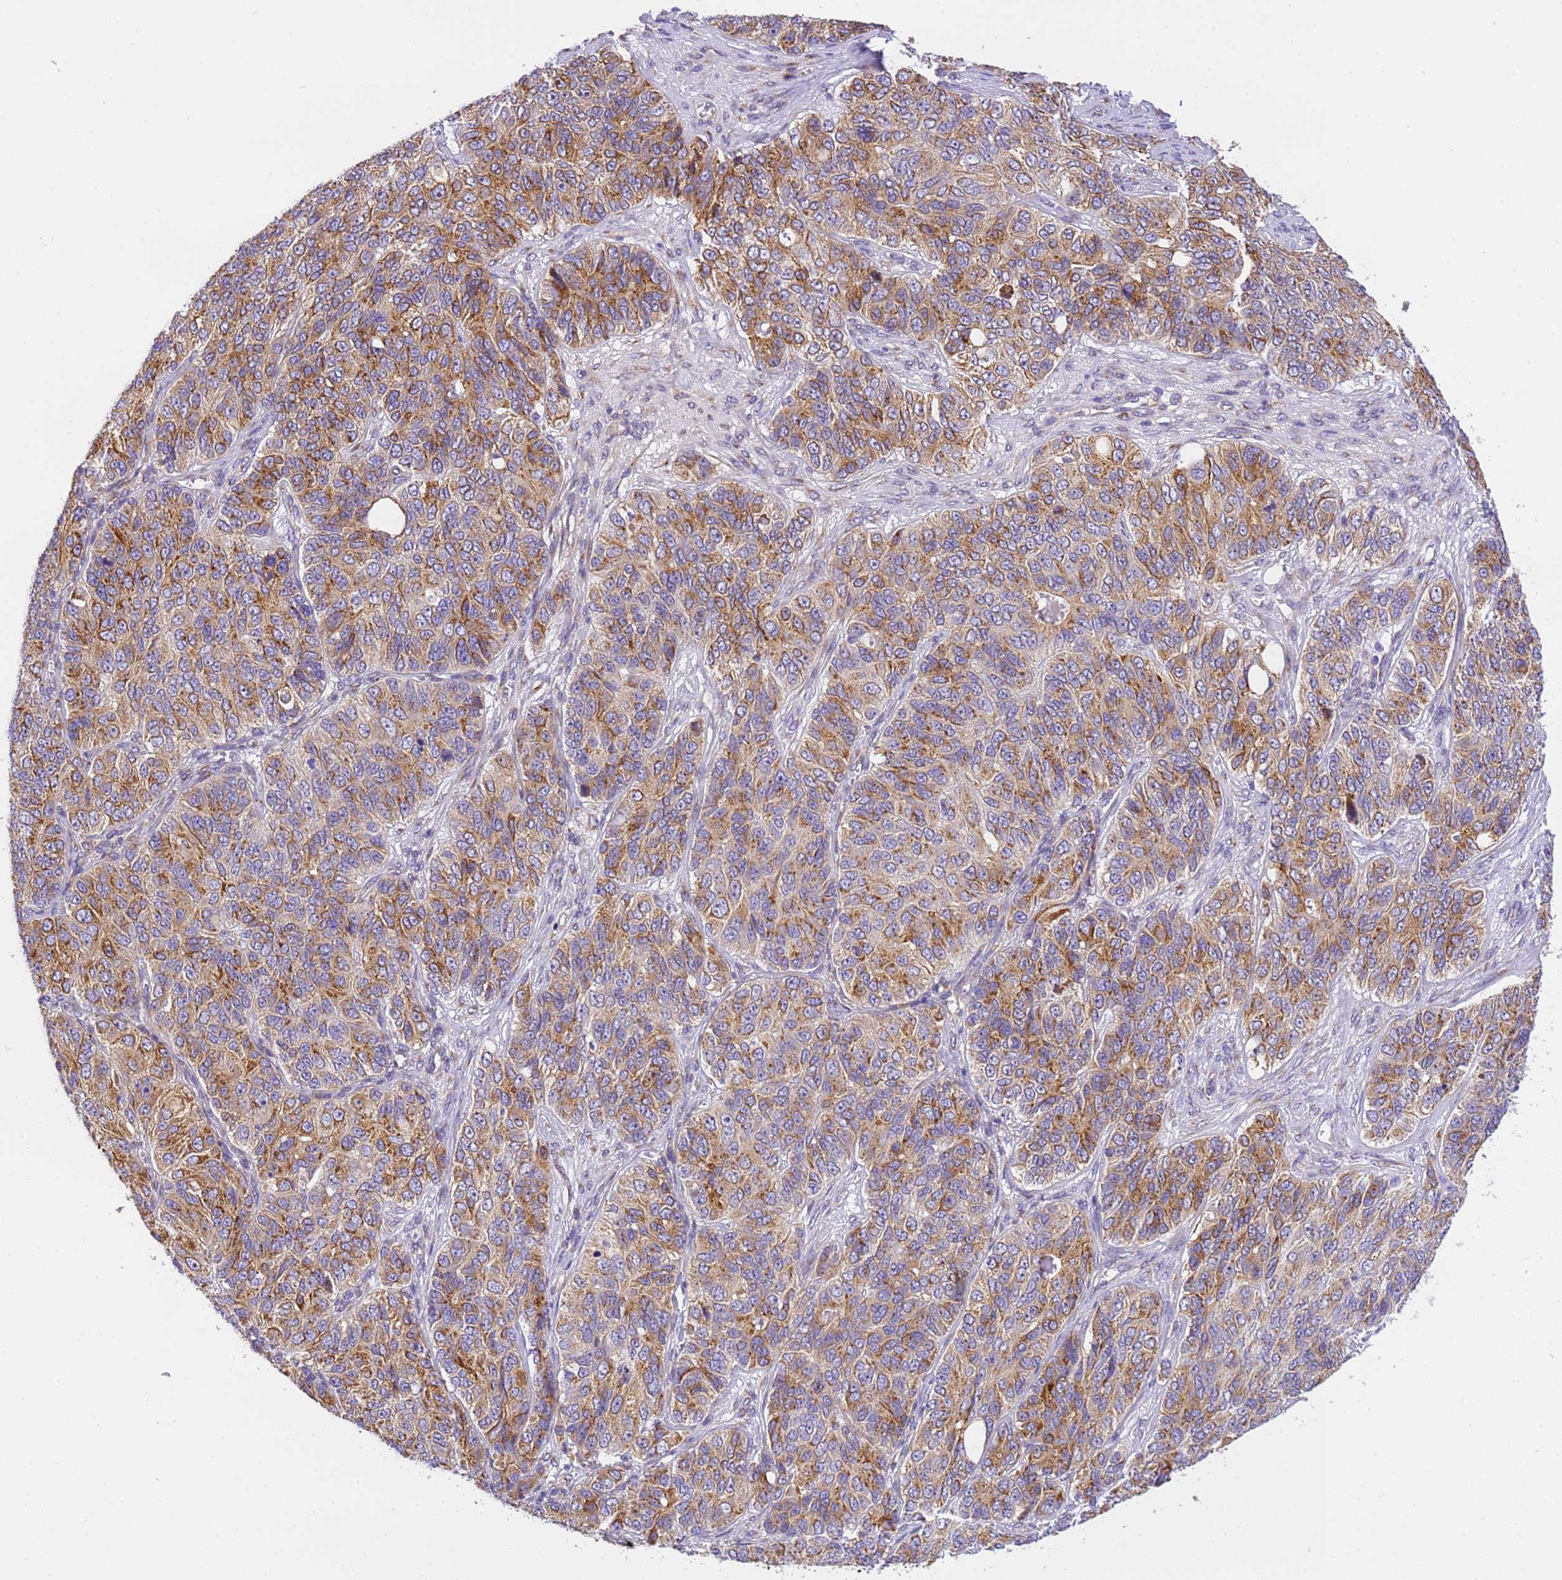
{"staining": {"intensity": "moderate", "quantity": ">75%", "location": "cytoplasmic/membranous"}, "tissue": "ovarian cancer", "cell_type": "Tumor cells", "image_type": "cancer", "snomed": [{"axis": "morphology", "description": "Carcinoma, endometroid"}, {"axis": "topography", "description": "Ovary"}], "caption": "Immunohistochemistry (IHC) histopathology image of neoplastic tissue: ovarian cancer stained using immunohistochemistry shows medium levels of moderate protein expression localized specifically in the cytoplasmic/membranous of tumor cells, appearing as a cytoplasmic/membranous brown color.", "gene": "RHBDD3", "patient": {"sex": "female", "age": 51}}